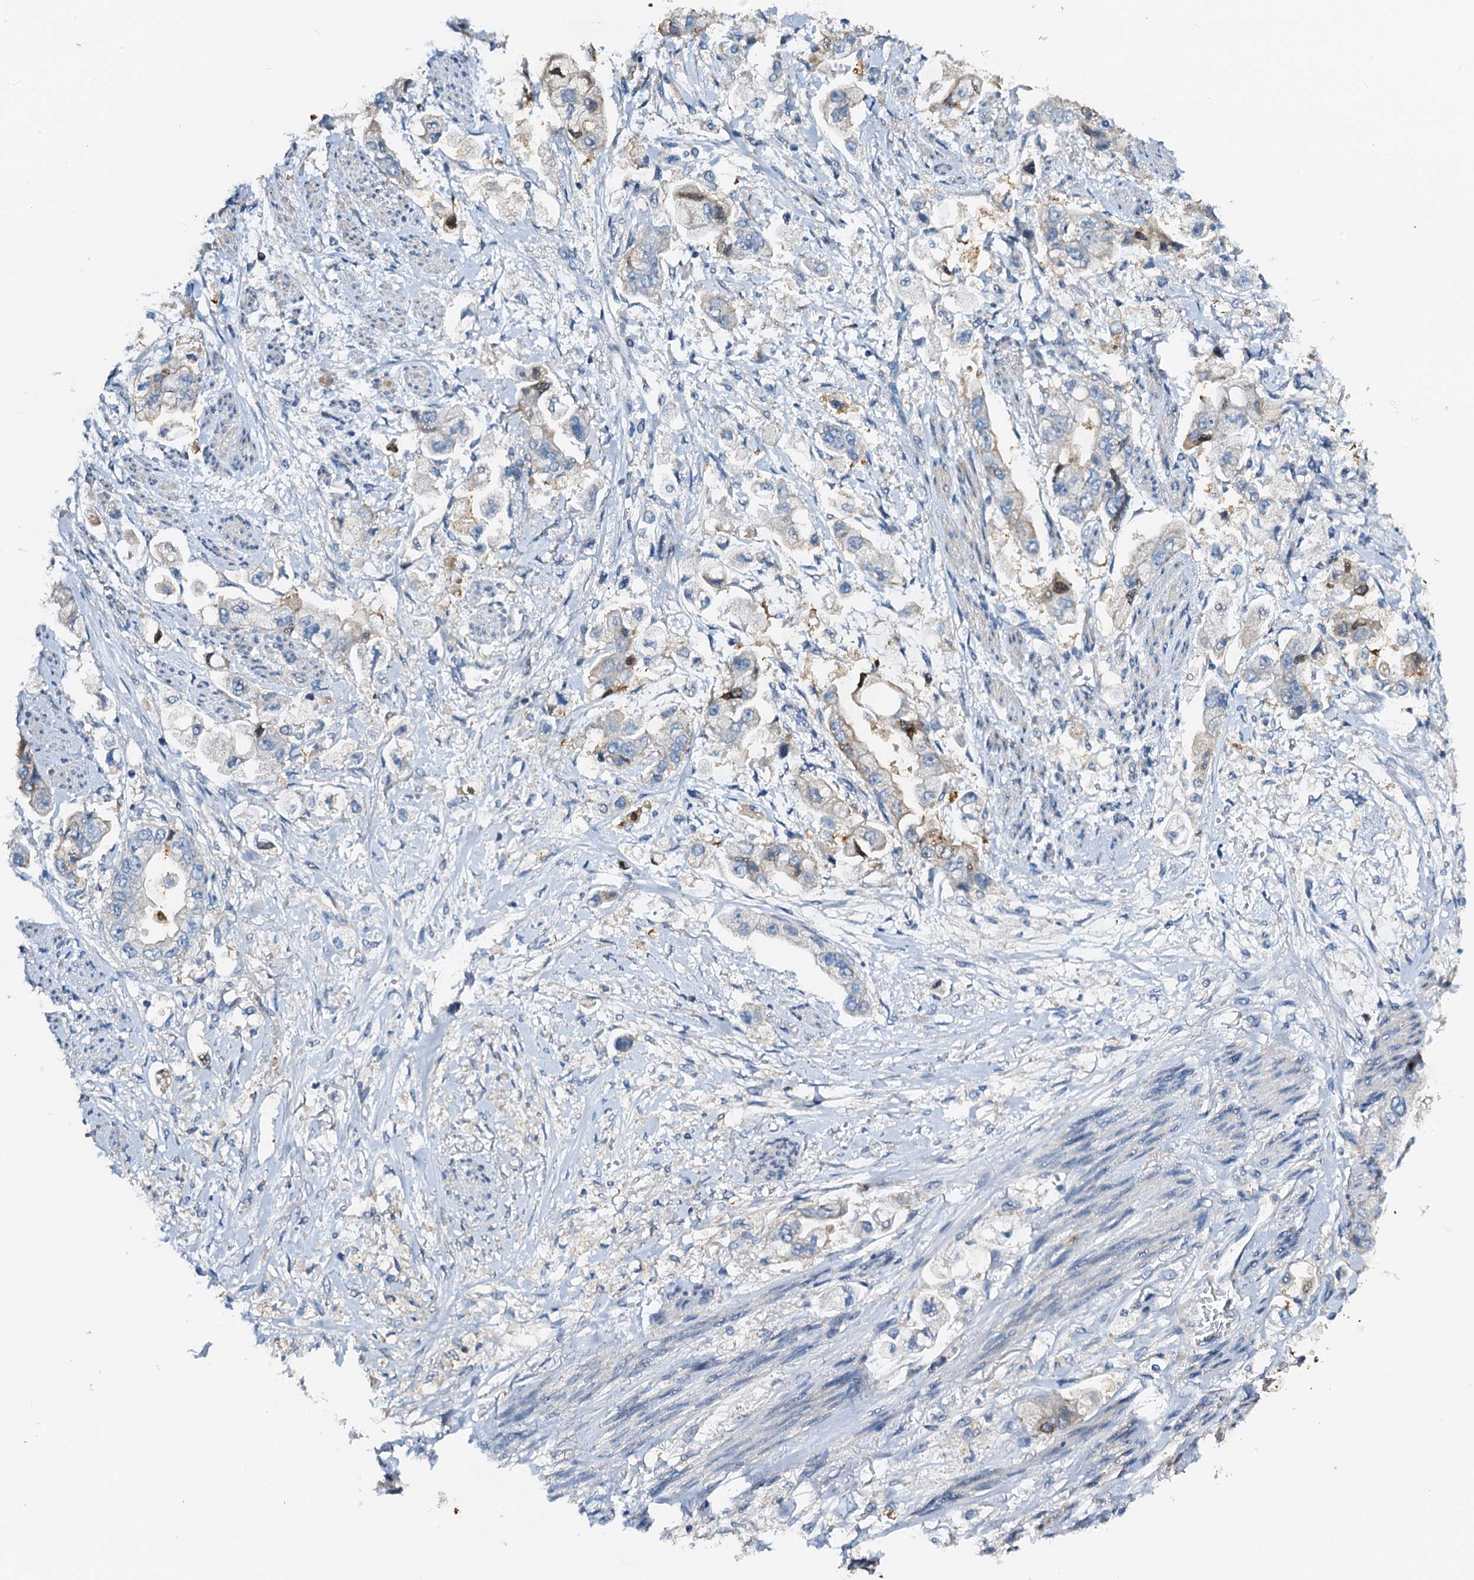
{"staining": {"intensity": "negative", "quantity": "none", "location": "none"}, "tissue": "stomach cancer", "cell_type": "Tumor cells", "image_type": "cancer", "snomed": [{"axis": "morphology", "description": "Adenocarcinoma, NOS"}, {"axis": "topography", "description": "Stomach"}], "caption": "There is no significant staining in tumor cells of stomach cancer.", "gene": "ZNF606", "patient": {"sex": "male", "age": 62}}